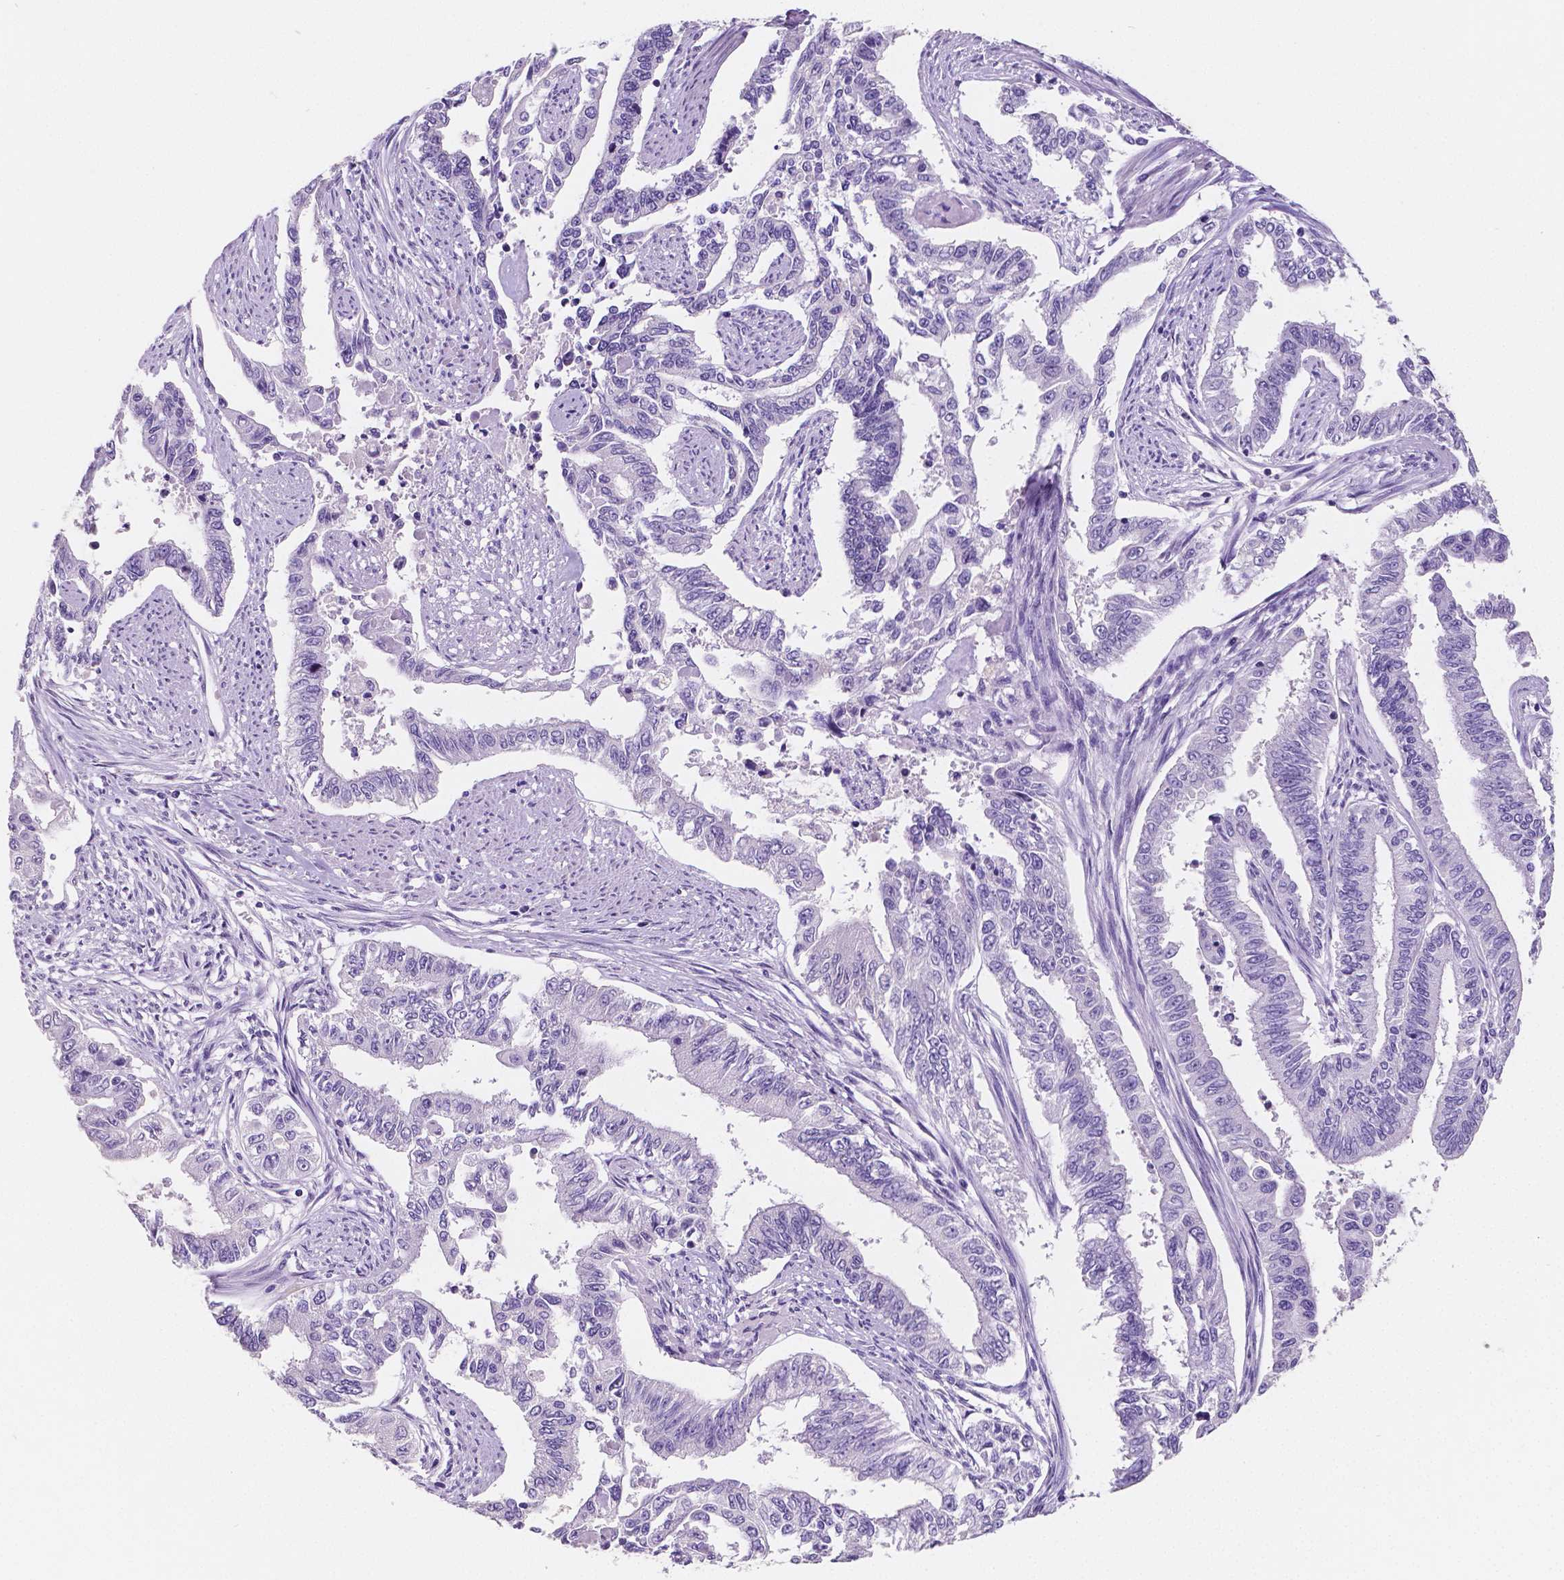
{"staining": {"intensity": "negative", "quantity": "none", "location": "none"}, "tissue": "endometrial cancer", "cell_type": "Tumor cells", "image_type": "cancer", "snomed": [{"axis": "morphology", "description": "Adenocarcinoma, NOS"}, {"axis": "topography", "description": "Uterus"}], "caption": "This is a histopathology image of immunohistochemistry (IHC) staining of adenocarcinoma (endometrial), which shows no expression in tumor cells.", "gene": "SATB2", "patient": {"sex": "female", "age": 59}}